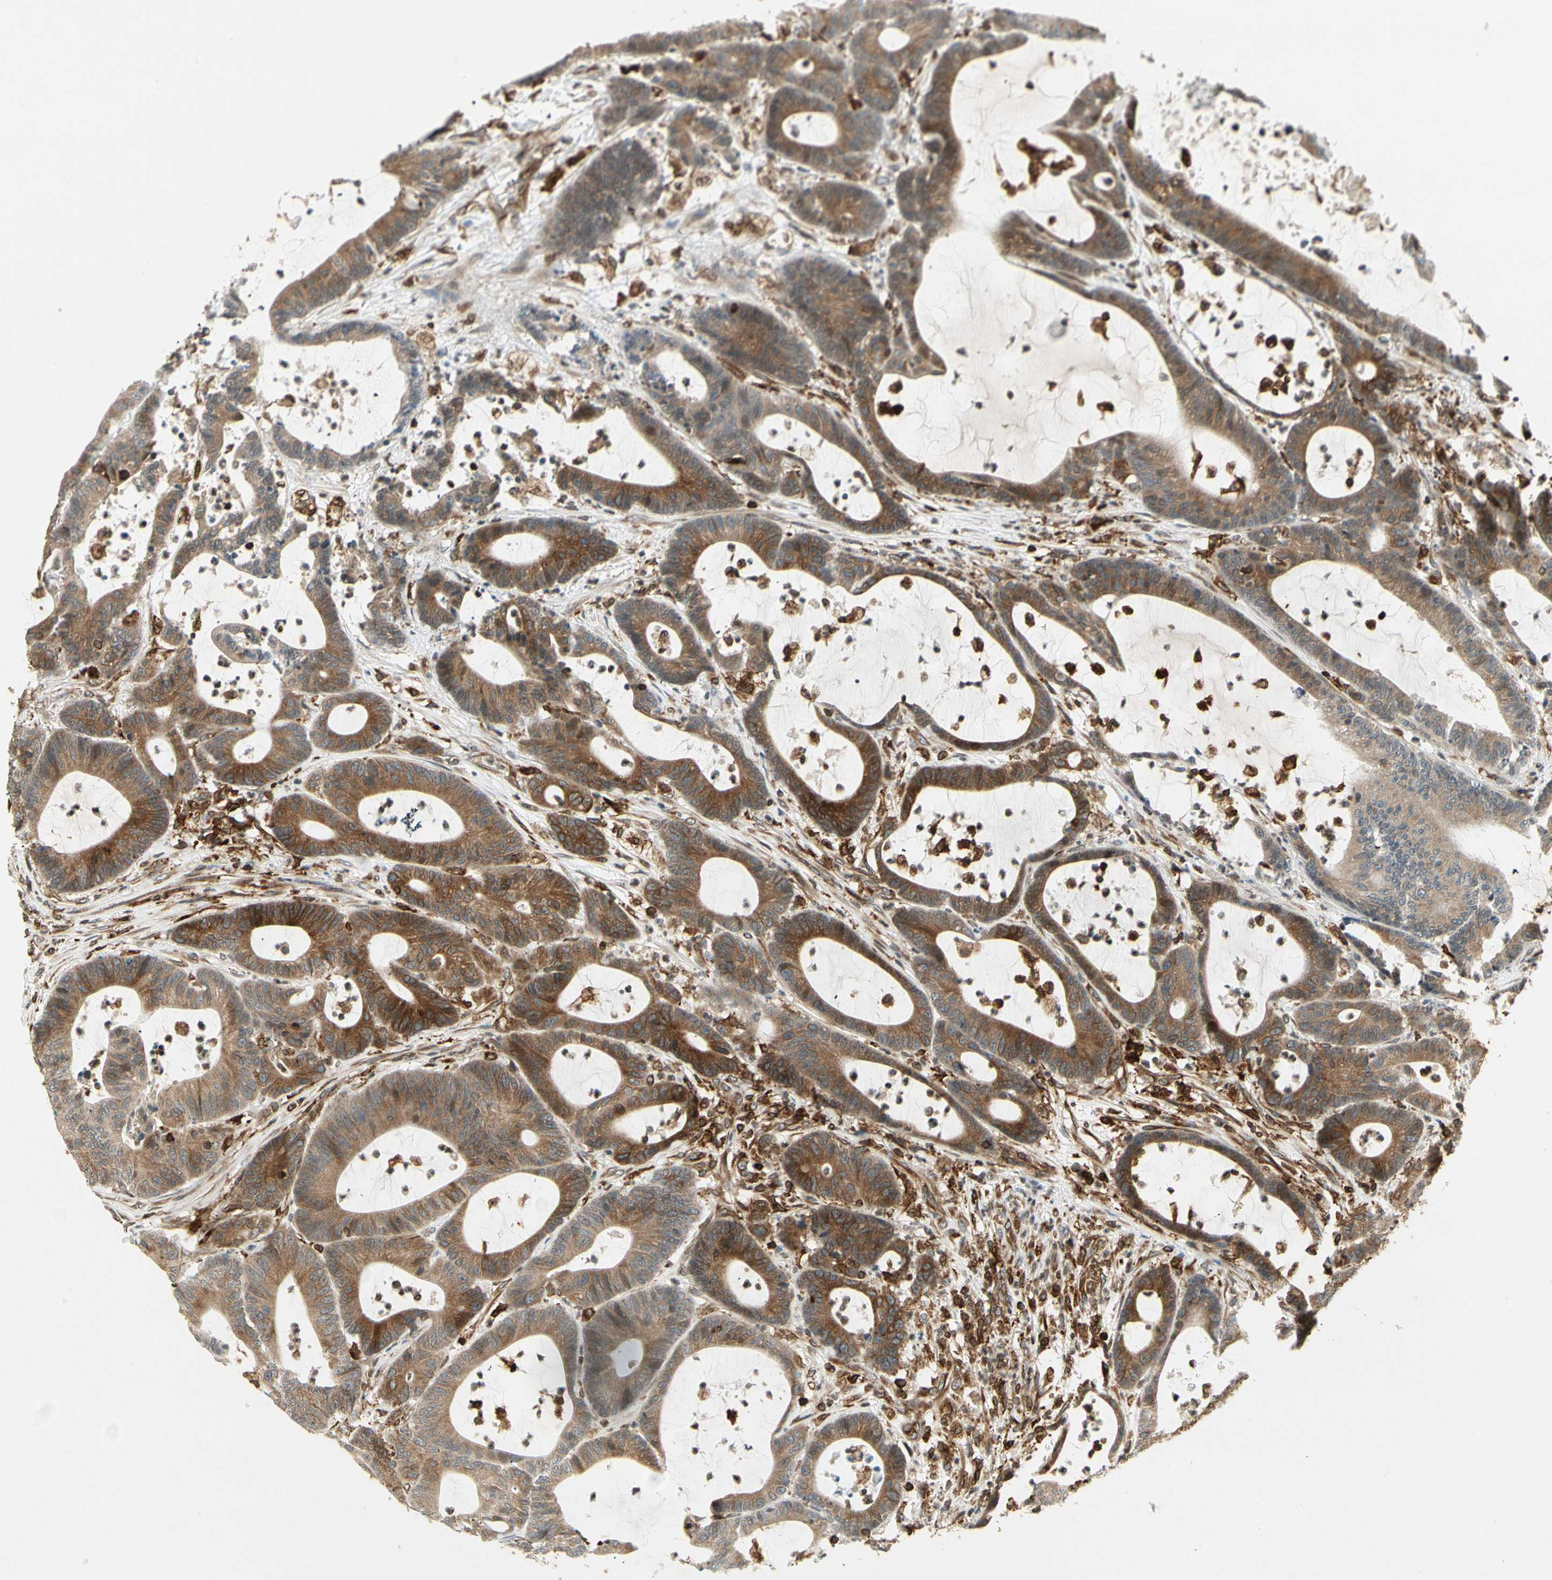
{"staining": {"intensity": "moderate", "quantity": ">75%", "location": "cytoplasmic/membranous"}, "tissue": "colorectal cancer", "cell_type": "Tumor cells", "image_type": "cancer", "snomed": [{"axis": "morphology", "description": "Adenocarcinoma, NOS"}, {"axis": "topography", "description": "Colon"}], "caption": "Immunohistochemistry staining of colorectal adenocarcinoma, which displays medium levels of moderate cytoplasmic/membranous positivity in approximately >75% of tumor cells indicating moderate cytoplasmic/membranous protein staining. The staining was performed using DAB (brown) for protein detection and nuclei were counterstained in hematoxylin (blue).", "gene": "TAPBP", "patient": {"sex": "female", "age": 84}}